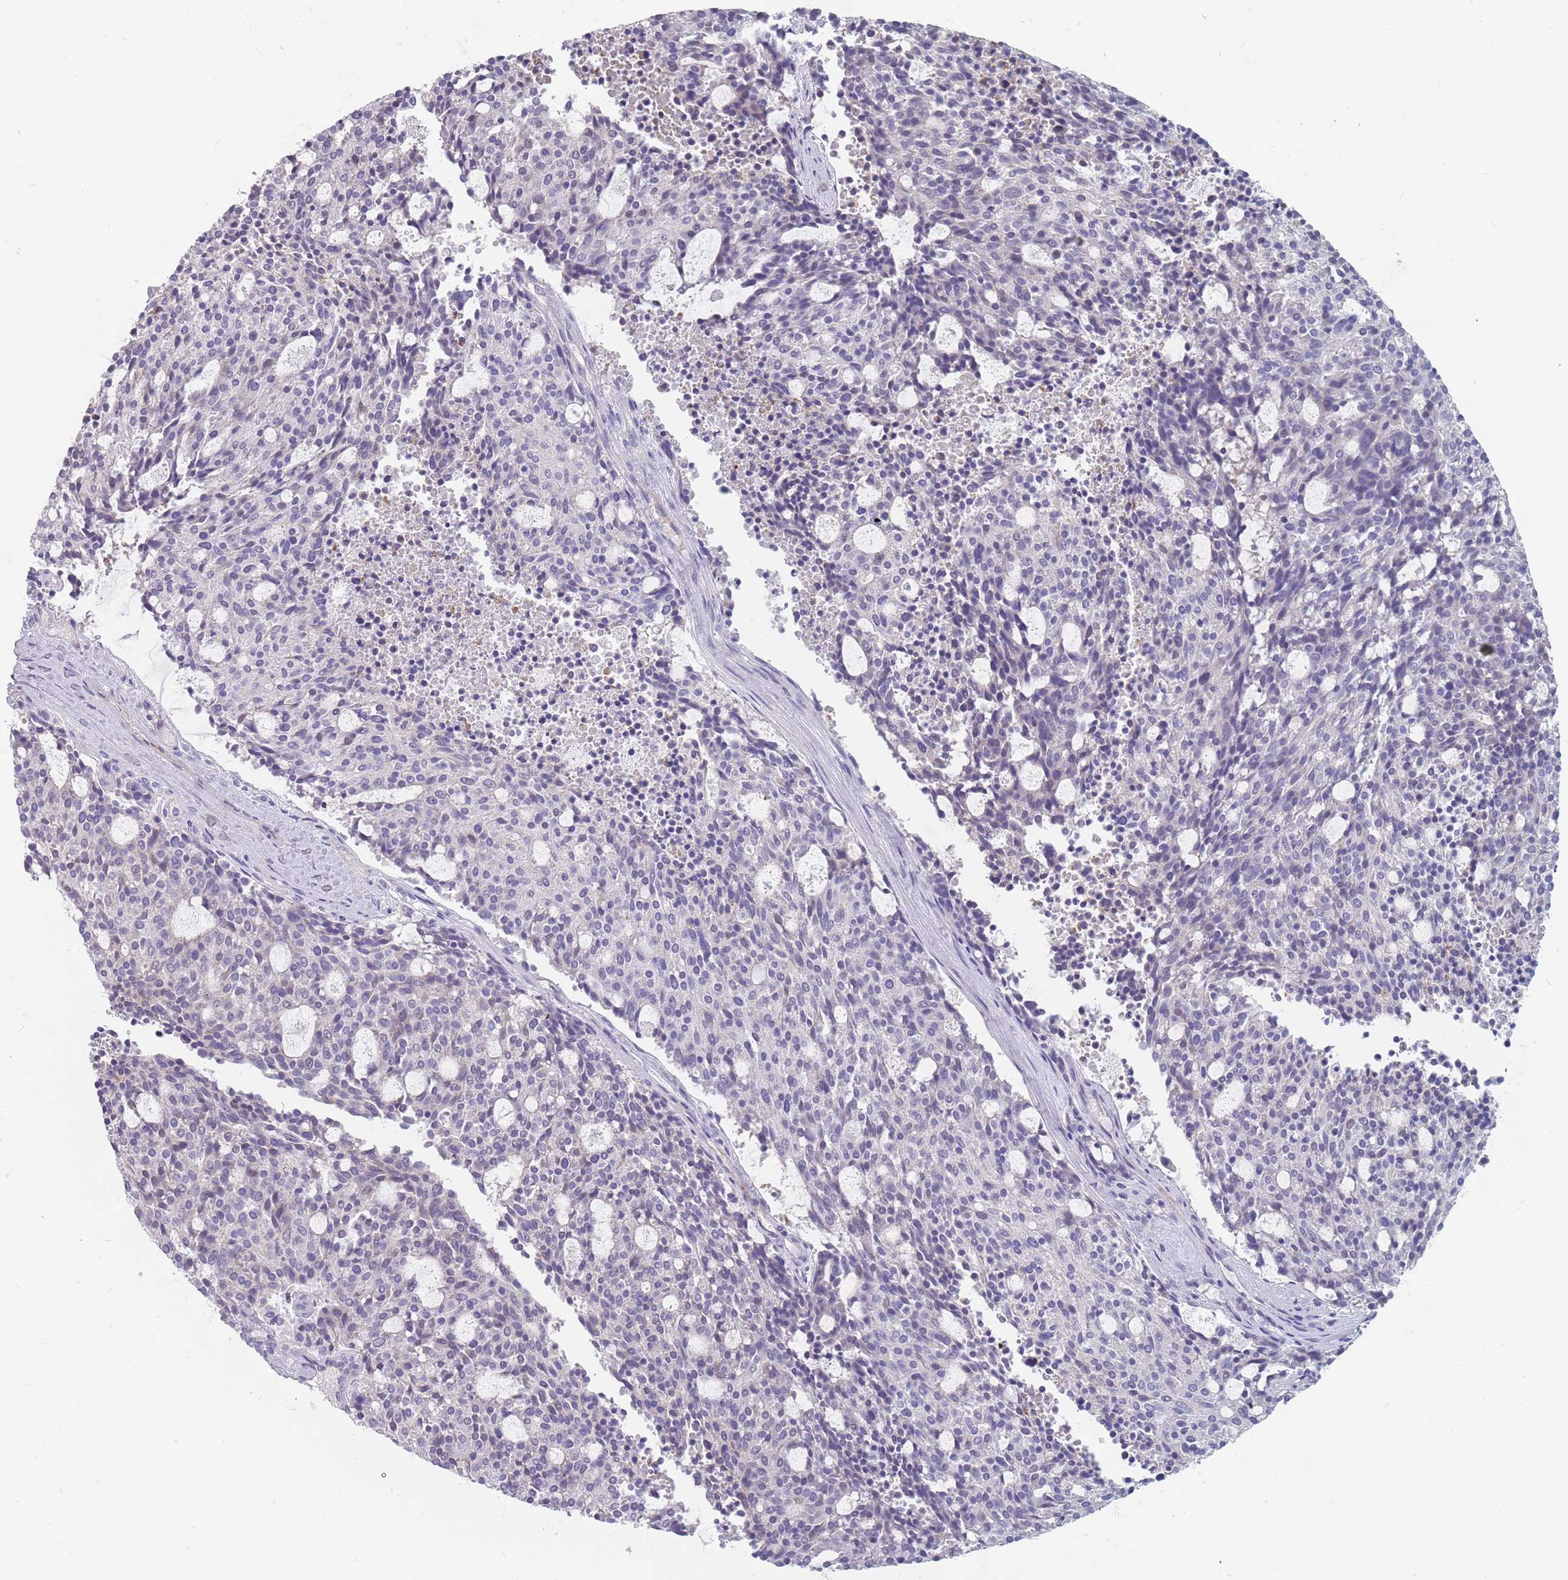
{"staining": {"intensity": "negative", "quantity": "none", "location": "none"}, "tissue": "carcinoid", "cell_type": "Tumor cells", "image_type": "cancer", "snomed": [{"axis": "morphology", "description": "Carcinoid, malignant, NOS"}, {"axis": "topography", "description": "Pancreas"}], "caption": "Protein analysis of carcinoid (malignant) shows no significant expression in tumor cells. Nuclei are stained in blue.", "gene": "CMTR2", "patient": {"sex": "female", "age": 54}}